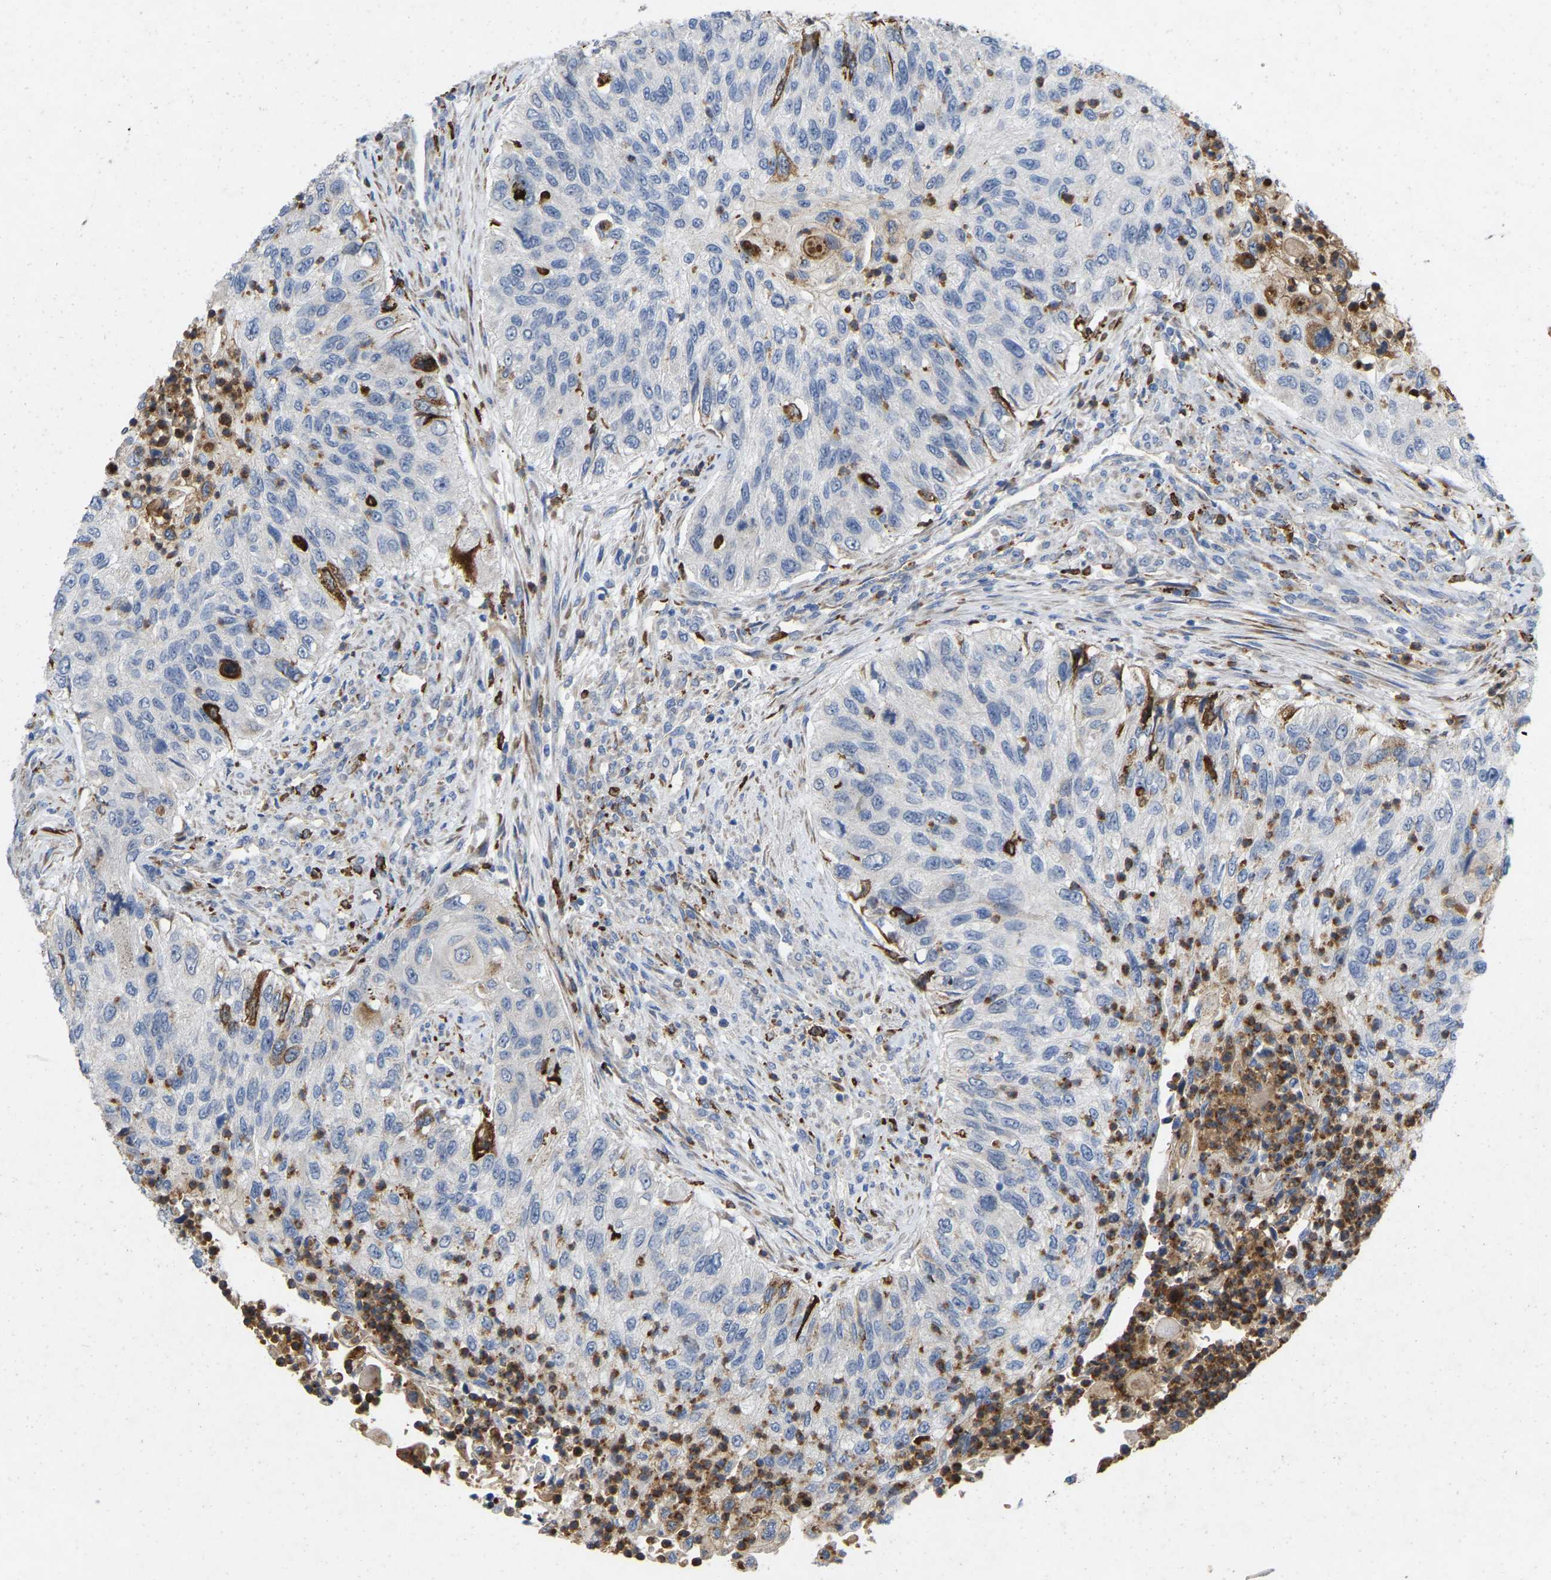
{"staining": {"intensity": "negative", "quantity": "none", "location": "none"}, "tissue": "urothelial cancer", "cell_type": "Tumor cells", "image_type": "cancer", "snomed": [{"axis": "morphology", "description": "Urothelial carcinoma, High grade"}, {"axis": "topography", "description": "Urinary bladder"}], "caption": "Immunohistochemical staining of urothelial carcinoma (high-grade) reveals no significant staining in tumor cells.", "gene": "RHEB", "patient": {"sex": "female", "age": 60}}